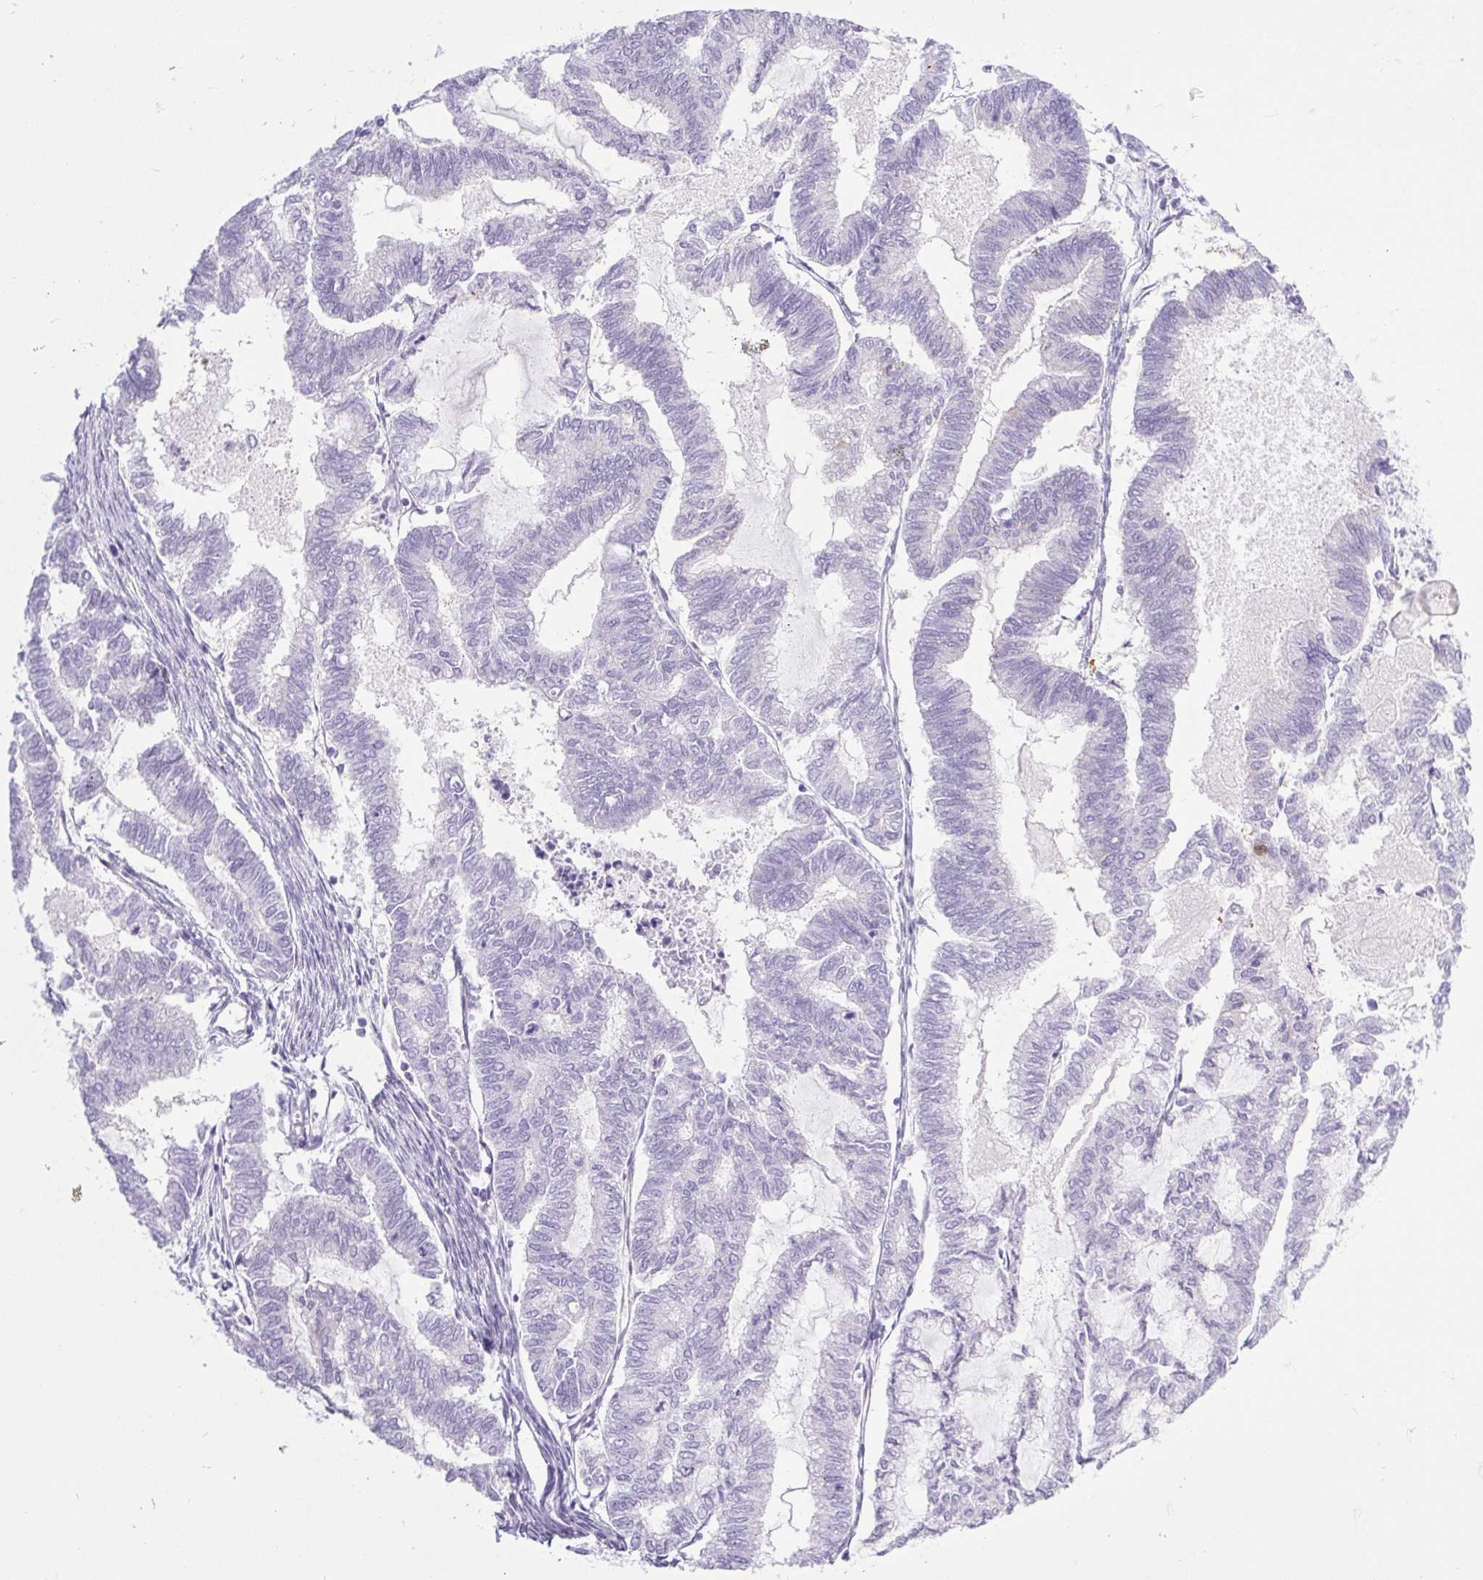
{"staining": {"intensity": "moderate", "quantity": "<25%", "location": "cytoplasmic/membranous"}, "tissue": "endometrial cancer", "cell_type": "Tumor cells", "image_type": "cancer", "snomed": [{"axis": "morphology", "description": "Adenocarcinoma, NOS"}, {"axis": "topography", "description": "Endometrium"}], "caption": "This histopathology image shows IHC staining of adenocarcinoma (endometrial), with low moderate cytoplasmic/membranous expression in approximately <25% of tumor cells.", "gene": "BCAS1", "patient": {"sex": "female", "age": 79}}